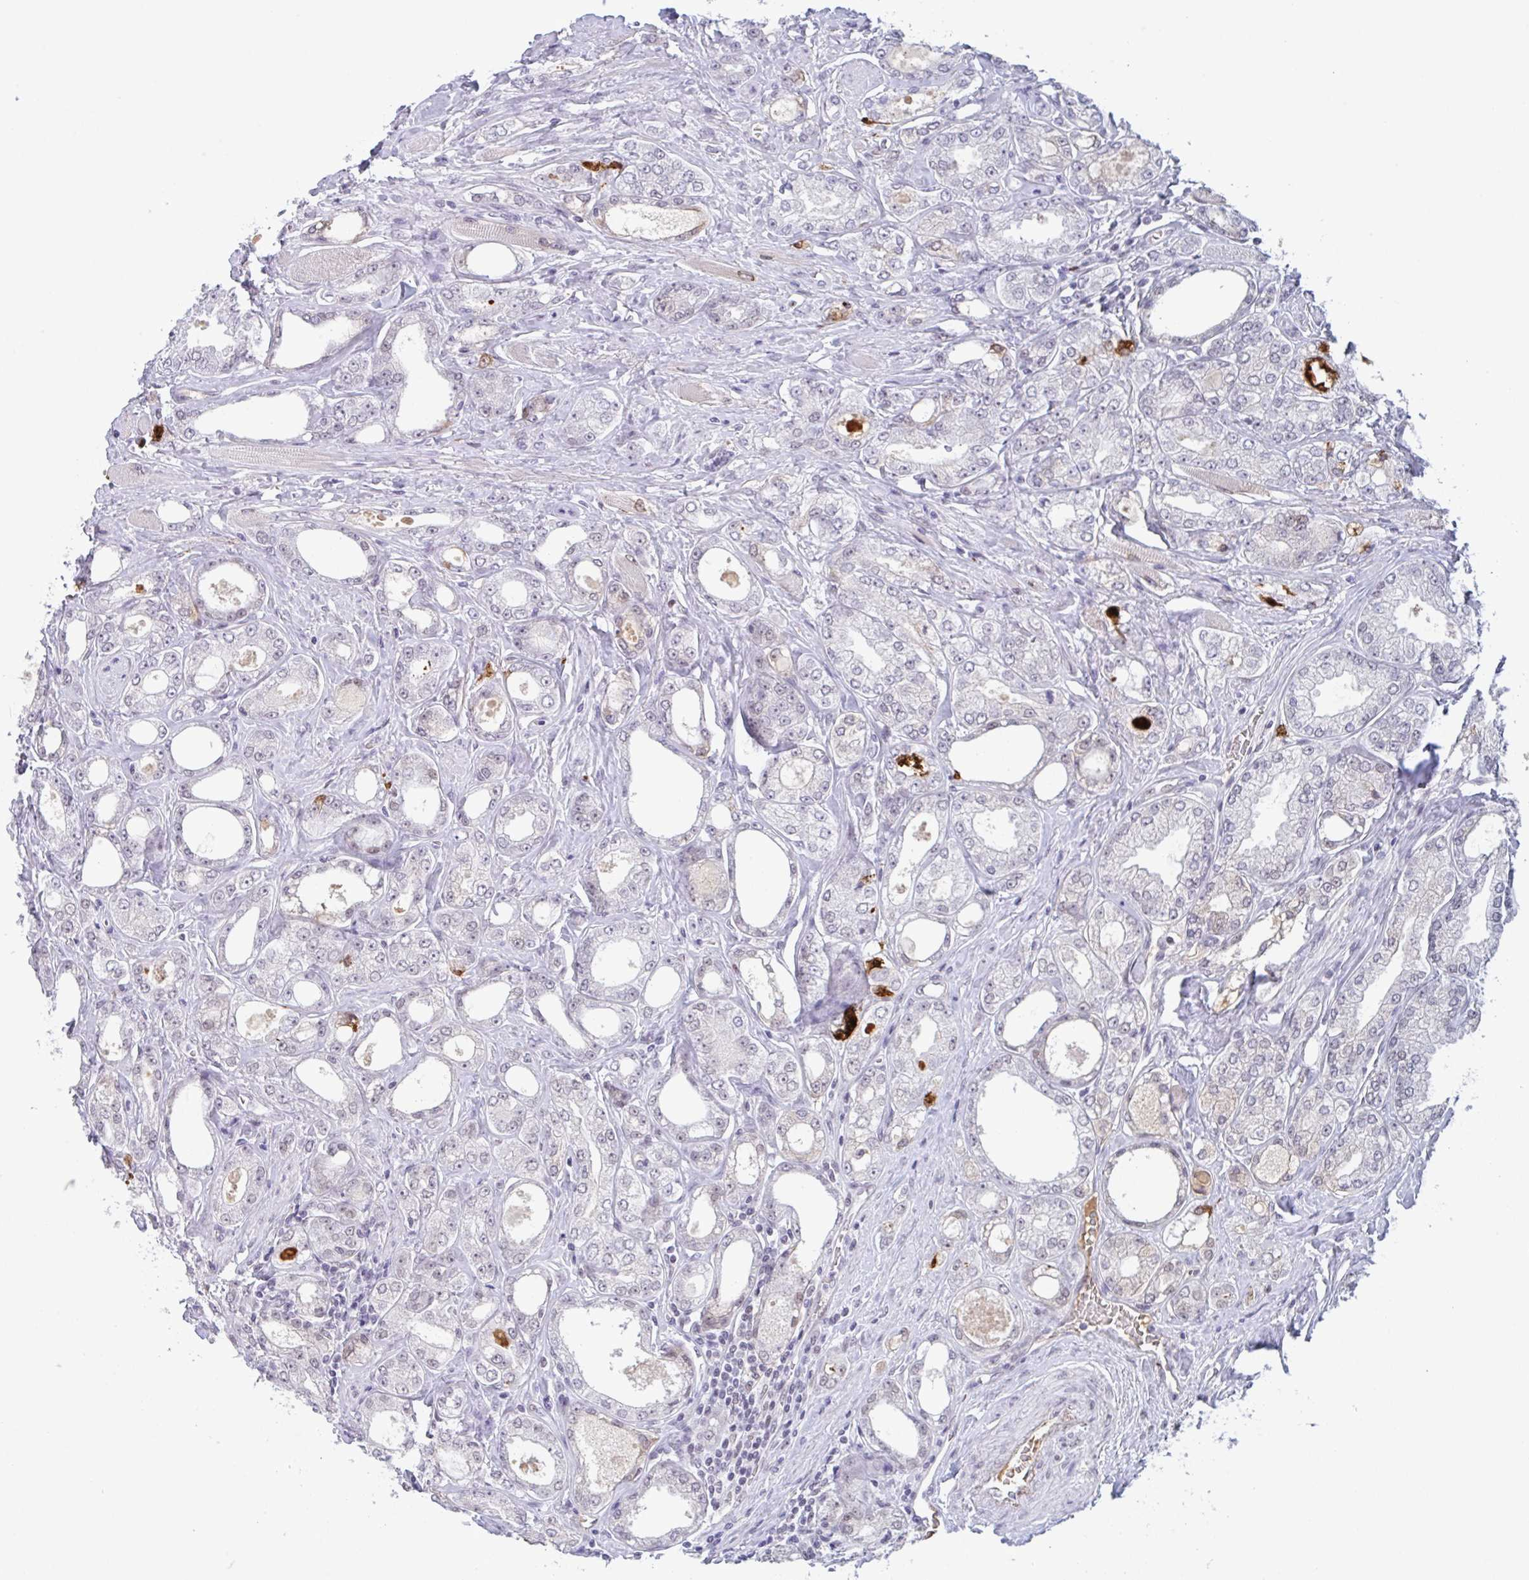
{"staining": {"intensity": "negative", "quantity": "none", "location": "none"}, "tissue": "prostate cancer", "cell_type": "Tumor cells", "image_type": "cancer", "snomed": [{"axis": "morphology", "description": "Adenocarcinoma, High grade"}, {"axis": "topography", "description": "Prostate"}], "caption": "This is an IHC micrograph of prostate high-grade adenocarcinoma. There is no positivity in tumor cells.", "gene": "PLG", "patient": {"sex": "male", "age": 68}}